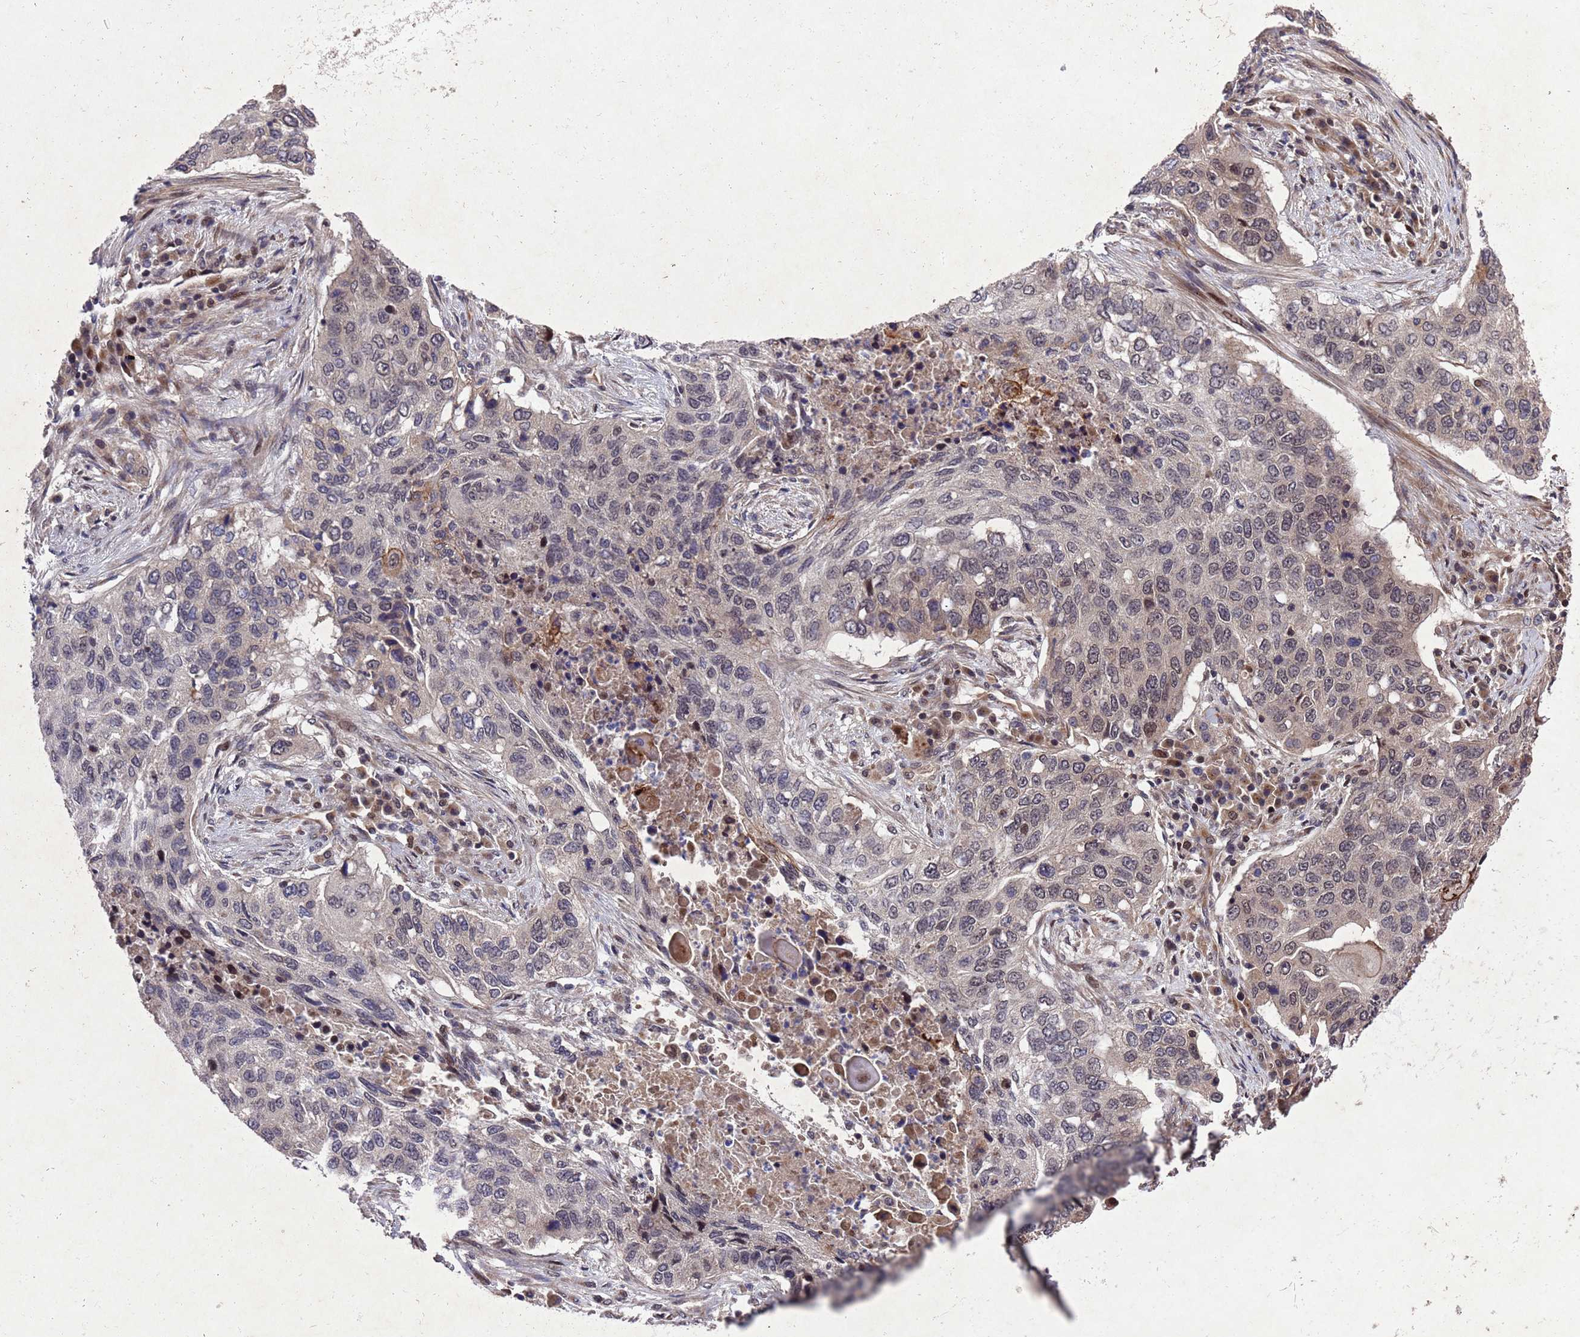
{"staining": {"intensity": "moderate", "quantity": "<25%", "location": "cytoplasmic/membranous,nuclear"}, "tissue": "lung cancer", "cell_type": "Tumor cells", "image_type": "cancer", "snomed": [{"axis": "morphology", "description": "Squamous cell carcinoma, NOS"}, {"axis": "topography", "description": "Lung"}], "caption": "A histopathology image of lung cancer stained for a protein exhibits moderate cytoplasmic/membranous and nuclear brown staining in tumor cells. (brown staining indicates protein expression, while blue staining denotes nuclei).", "gene": "TBK1", "patient": {"sex": "female", "age": 63}}